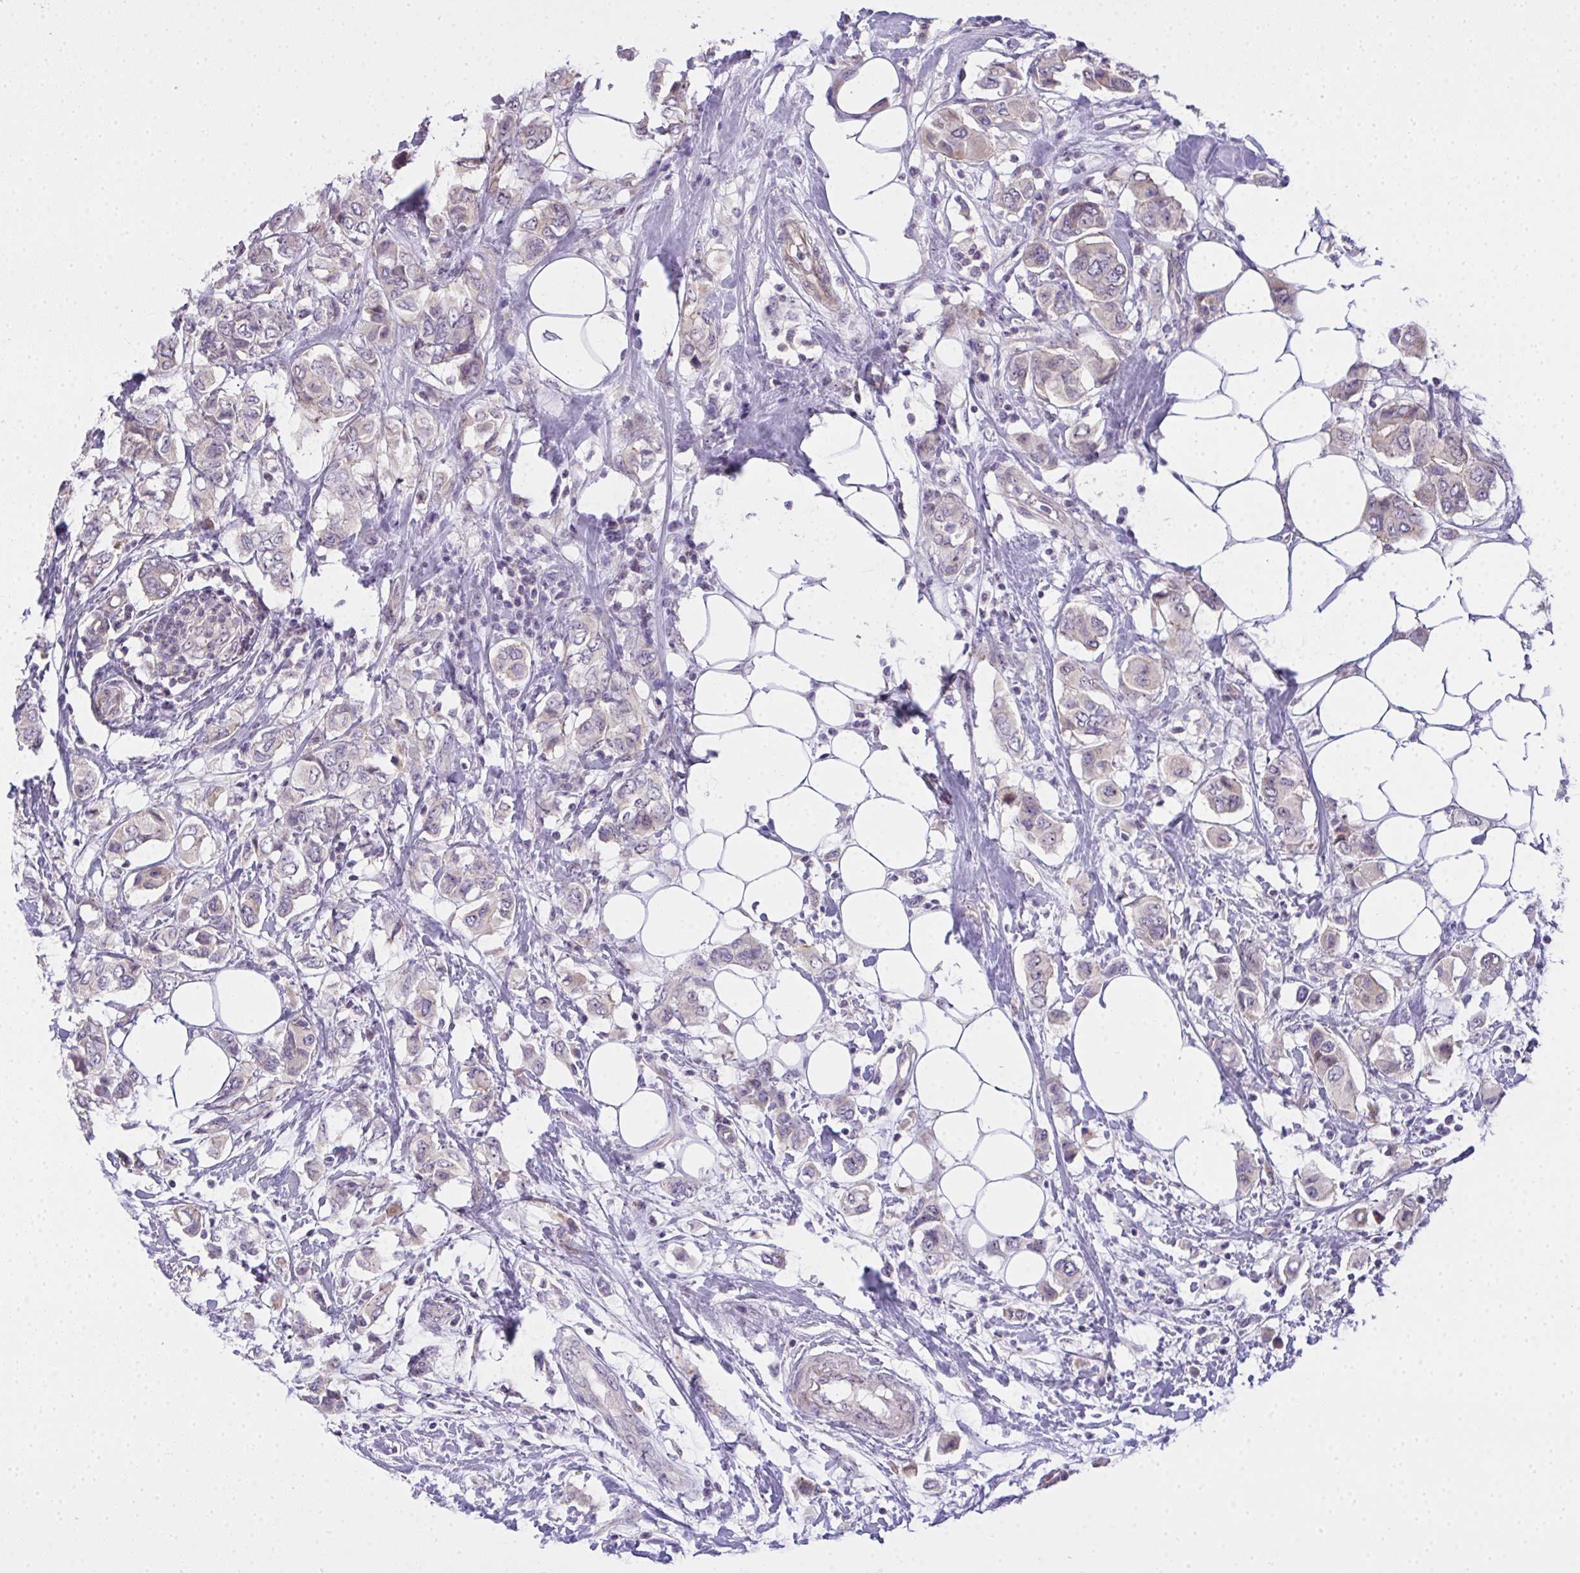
{"staining": {"intensity": "negative", "quantity": "none", "location": "none"}, "tissue": "breast cancer", "cell_type": "Tumor cells", "image_type": "cancer", "snomed": [{"axis": "morphology", "description": "Lobular carcinoma"}, {"axis": "topography", "description": "Breast"}], "caption": "Immunohistochemistry photomicrograph of human breast cancer (lobular carcinoma) stained for a protein (brown), which demonstrates no staining in tumor cells.", "gene": "NT5C1A", "patient": {"sex": "female", "age": 51}}